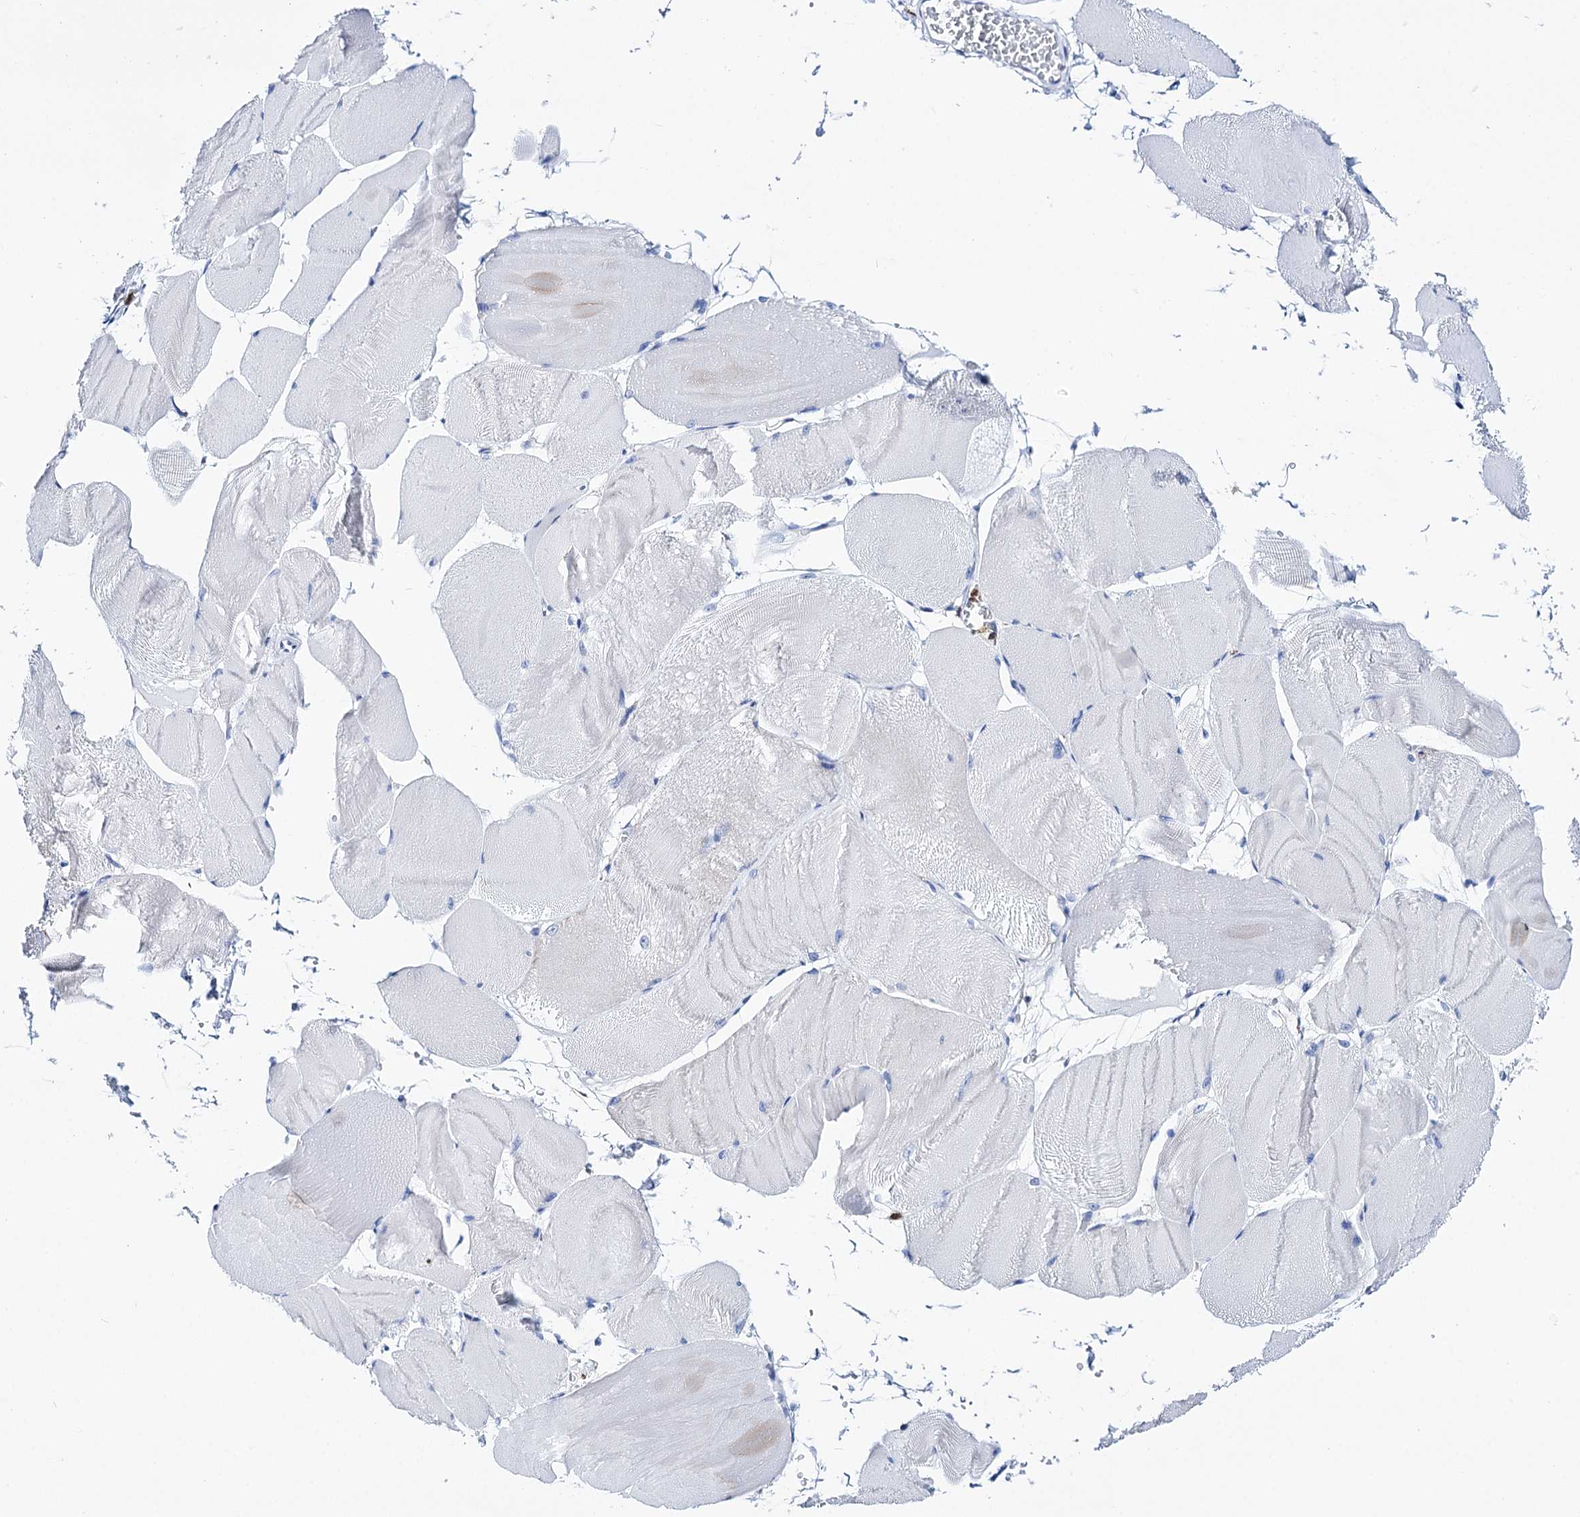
{"staining": {"intensity": "negative", "quantity": "none", "location": "none"}, "tissue": "skeletal muscle", "cell_type": "Myocytes", "image_type": "normal", "snomed": [{"axis": "morphology", "description": "Normal tissue, NOS"}, {"axis": "morphology", "description": "Basal cell carcinoma"}, {"axis": "topography", "description": "Skeletal muscle"}], "caption": "This is an IHC histopathology image of normal skeletal muscle. There is no positivity in myocytes.", "gene": "DEF6", "patient": {"sex": "female", "age": 64}}